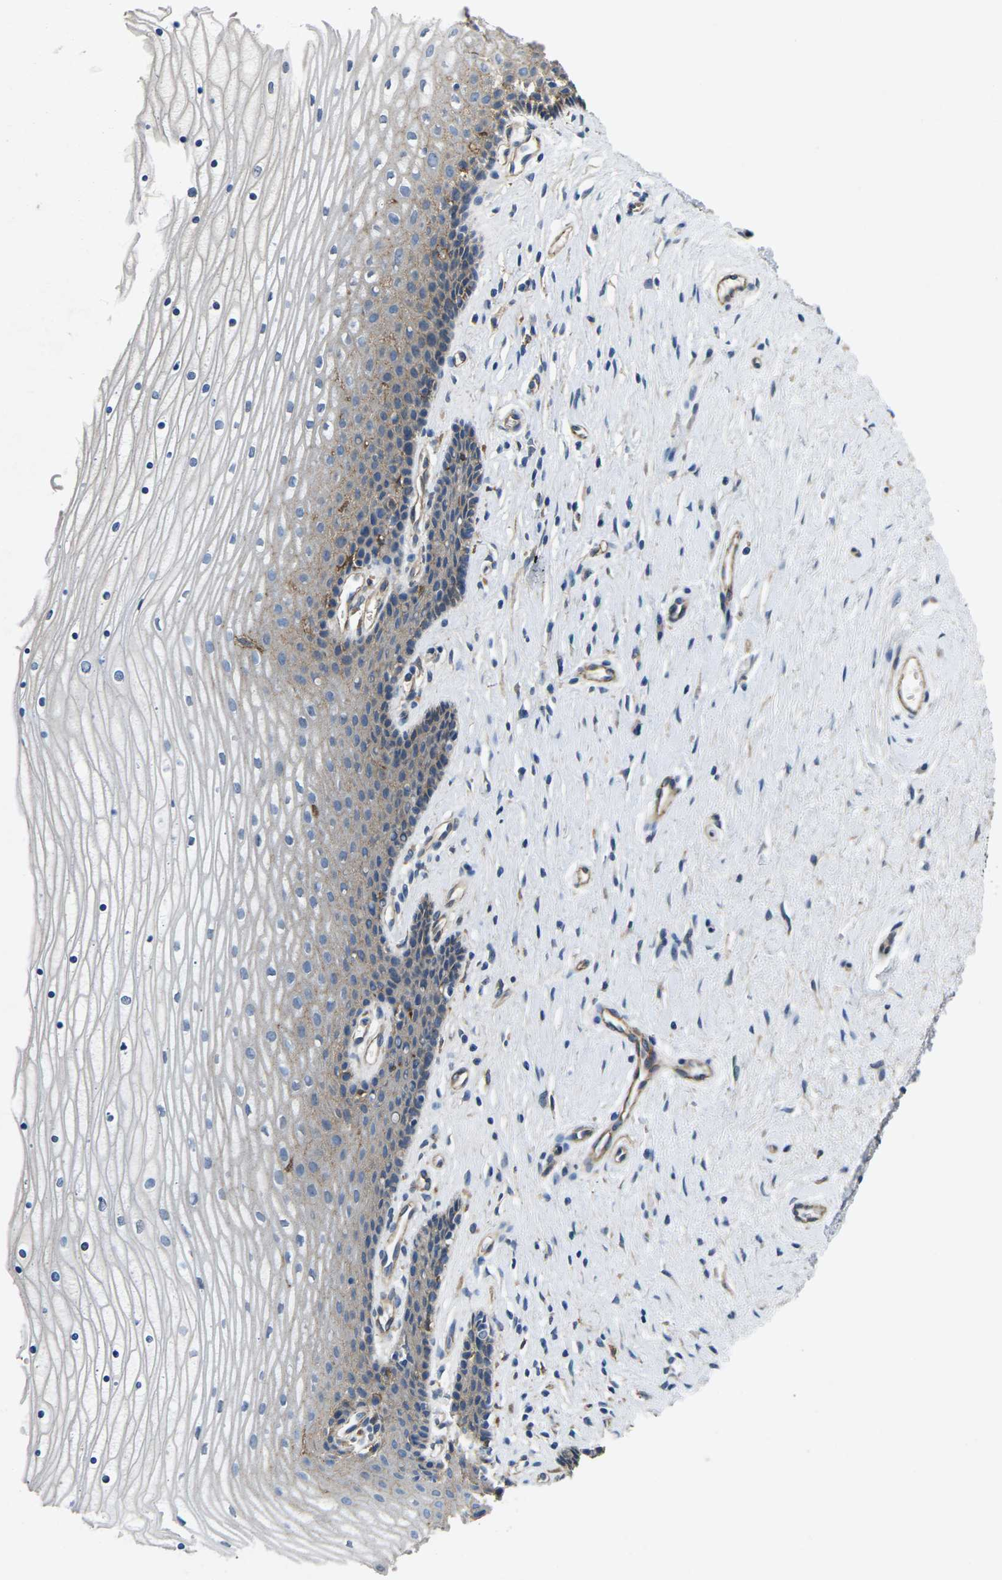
{"staining": {"intensity": "moderate", "quantity": ">75%", "location": "cytoplasmic/membranous"}, "tissue": "cervix", "cell_type": "Glandular cells", "image_type": "normal", "snomed": [{"axis": "morphology", "description": "Normal tissue, NOS"}, {"axis": "topography", "description": "Cervix"}], "caption": "Moderate cytoplasmic/membranous protein staining is identified in about >75% of glandular cells in cervix.", "gene": "CTNND1", "patient": {"sex": "female", "age": 39}}